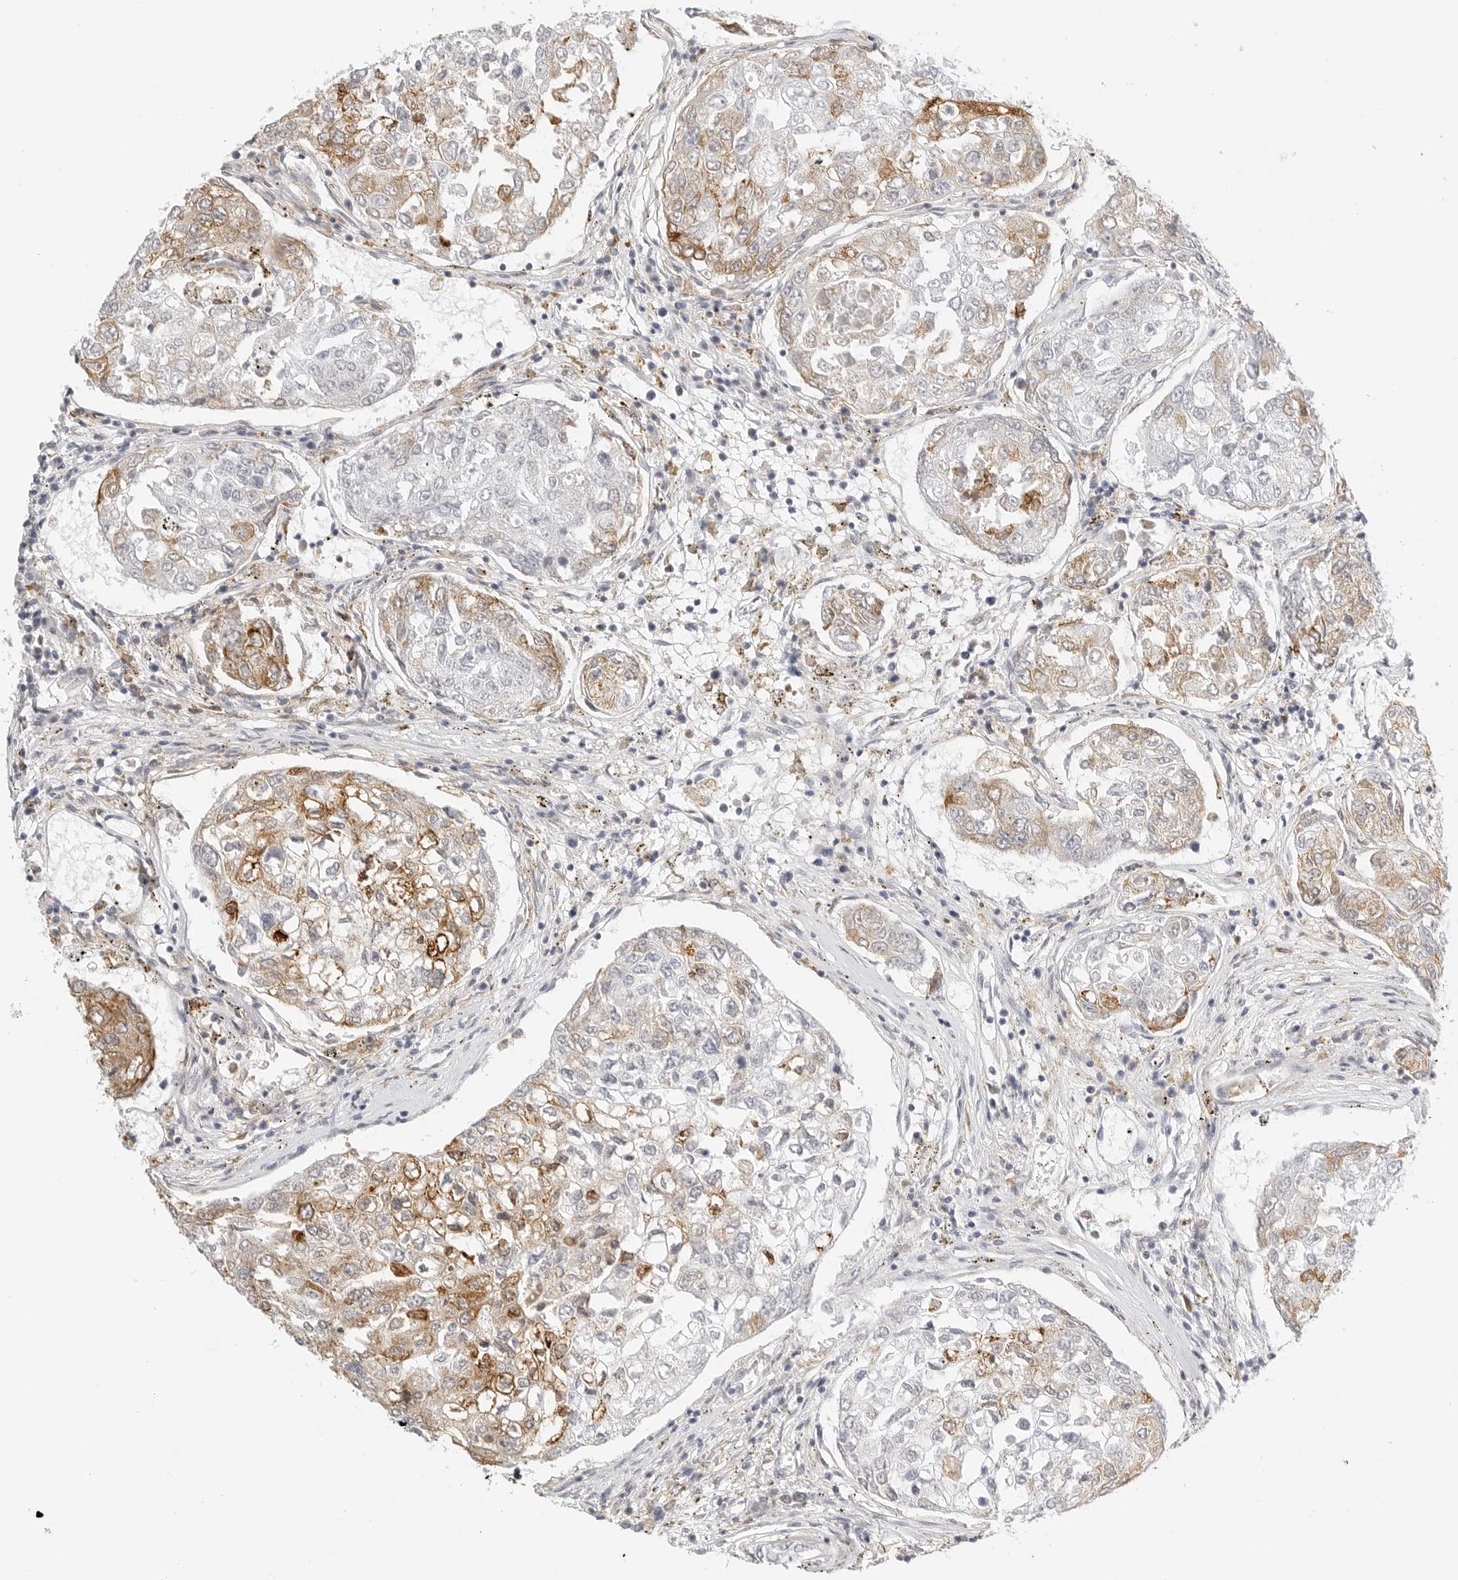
{"staining": {"intensity": "moderate", "quantity": "25%-75%", "location": "cytoplasmic/membranous"}, "tissue": "urothelial cancer", "cell_type": "Tumor cells", "image_type": "cancer", "snomed": [{"axis": "morphology", "description": "Urothelial carcinoma, High grade"}, {"axis": "topography", "description": "Lymph node"}, {"axis": "topography", "description": "Urinary bladder"}], "caption": "There is medium levels of moderate cytoplasmic/membranous positivity in tumor cells of urothelial carcinoma (high-grade), as demonstrated by immunohistochemical staining (brown color).", "gene": "THEM4", "patient": {"sex": "male", "age": 51}}